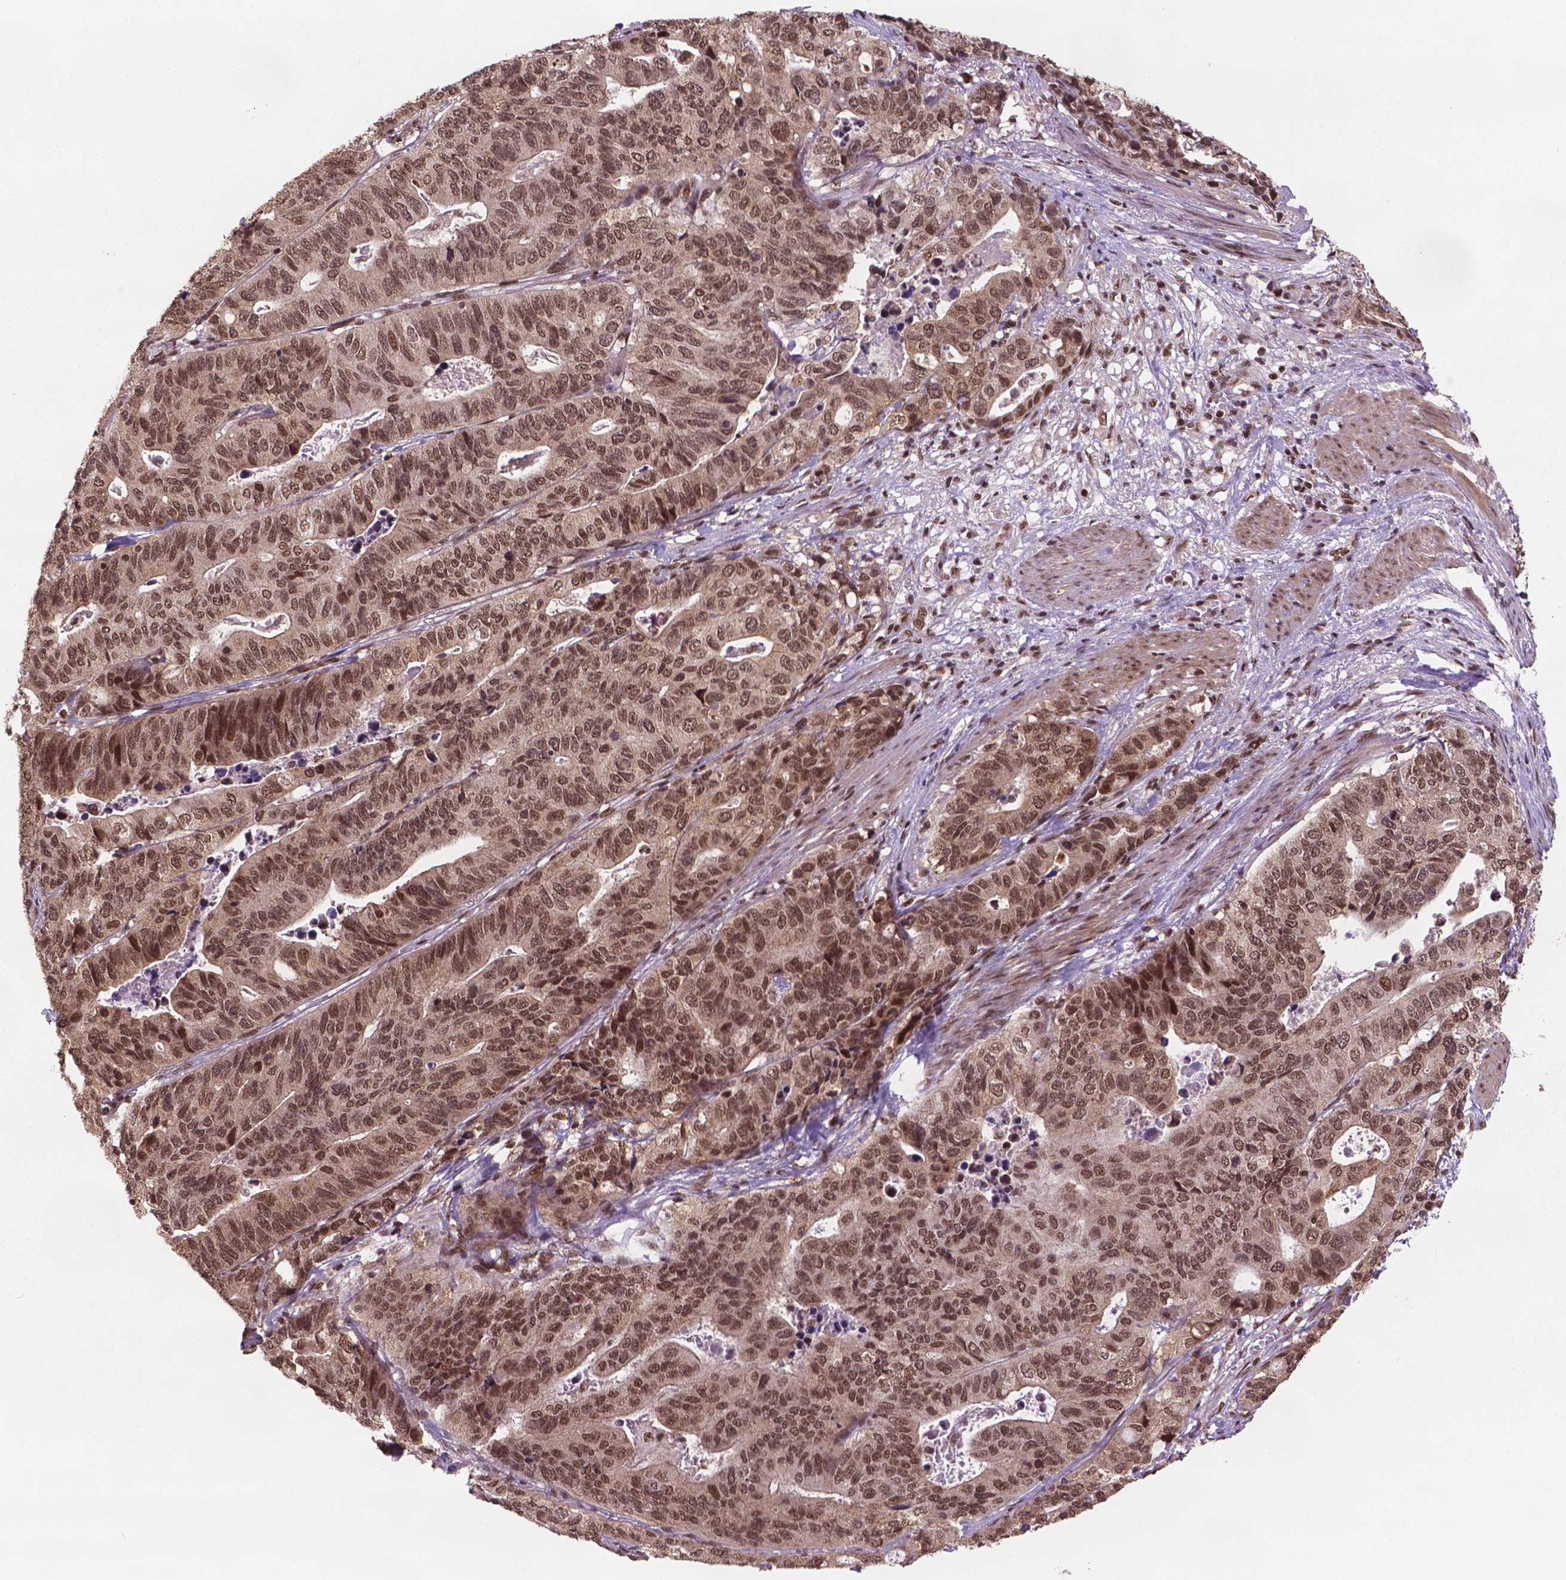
{"staining": {"intensity": "moderate", "quantity": ">75%", "location": "nuclear"}, "tissue": "stomach cancer", "cell_type": "Tumor cells", "image_type": "cancer", "snomed": [{"axis": "morphology", "description": "Adenocarcinoma, NOS"}, {"axis": "topography", "description": "Stomach, upper"}], "caption": "Immunohistochemical staining of human stomach adenocarcinoma shows moderate nuclear protein expression in approximately >75% of tumor cells.", "gene": "SIRT6", "patient": {"sex": "female", "age": 67}}